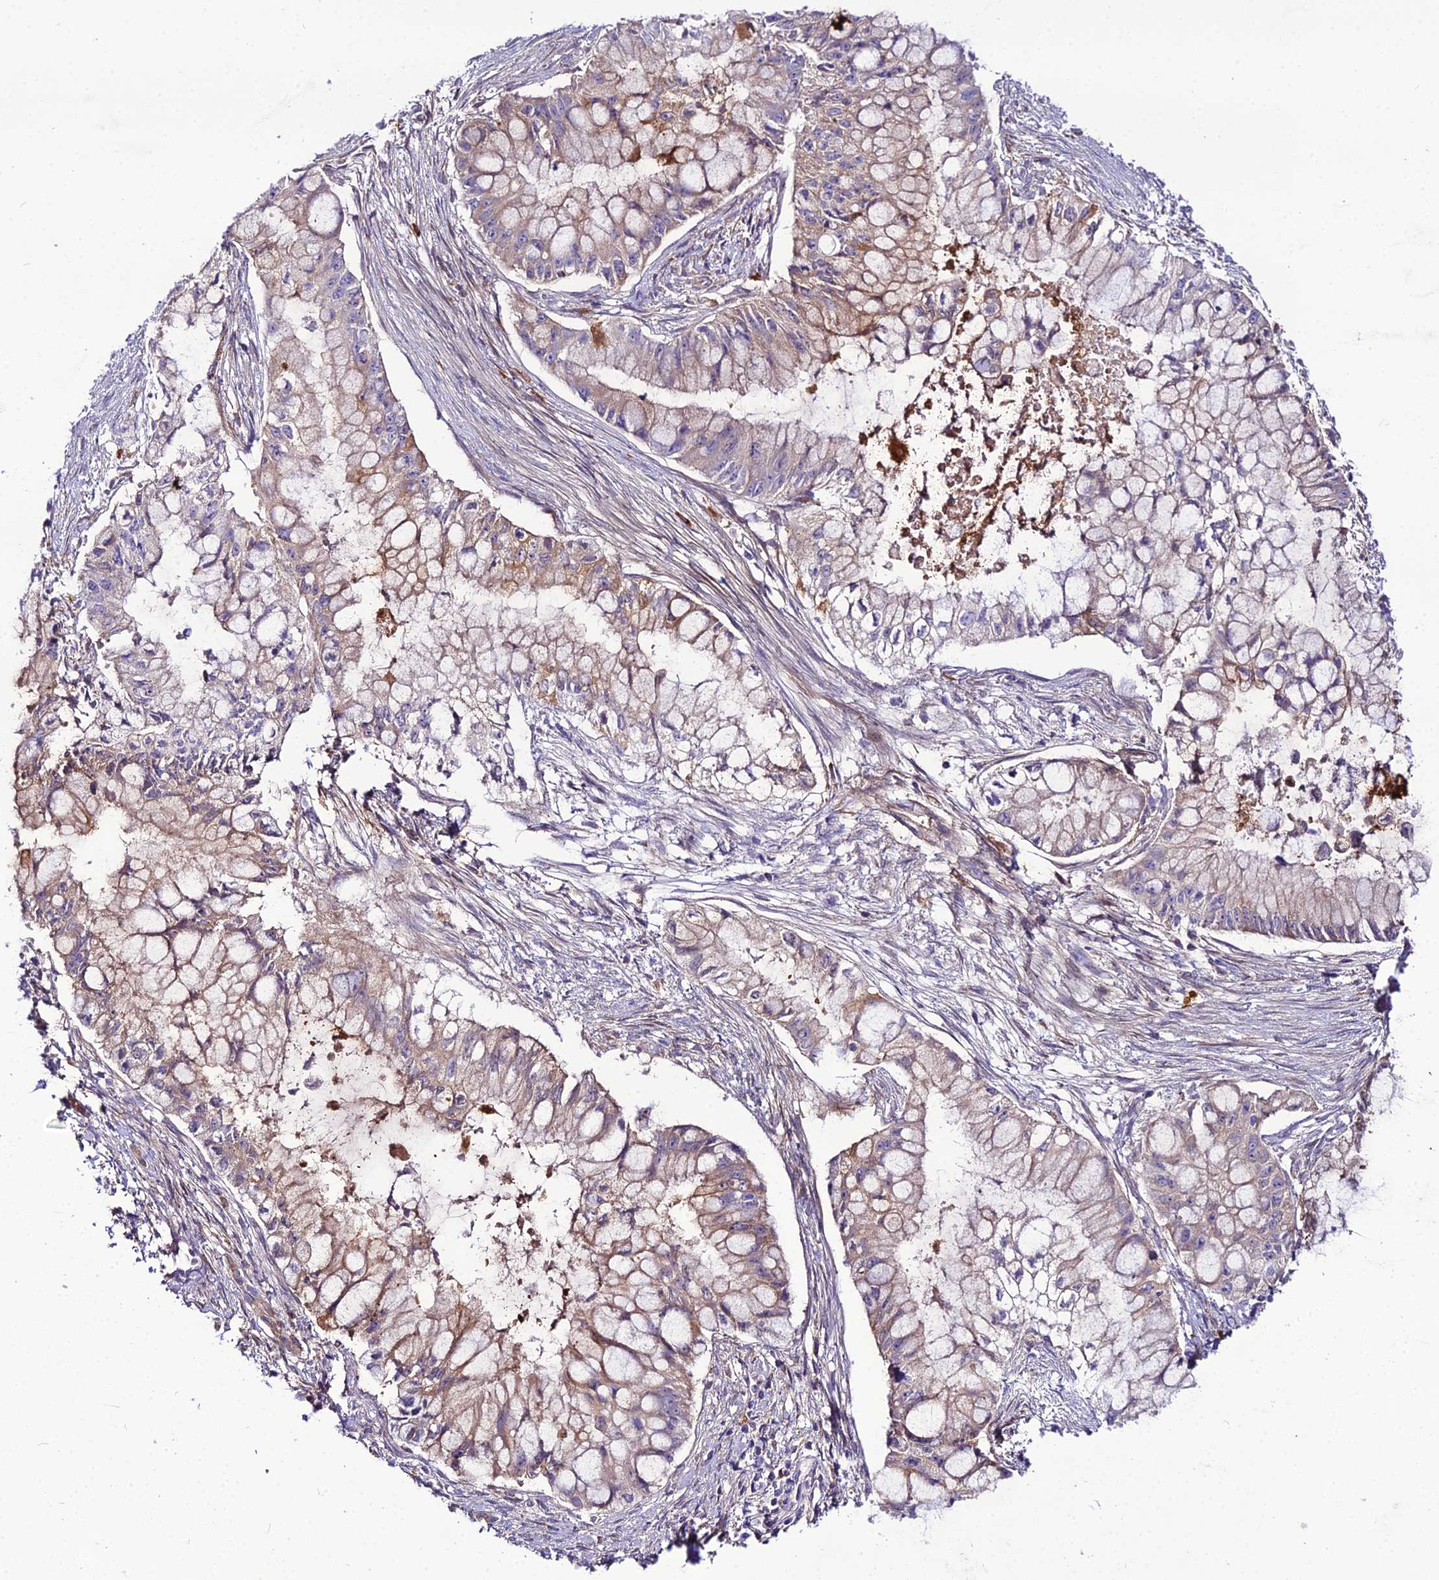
{"staining": {"intensity": "weak", "quantity": "25%-75%", "location": "cytoplasmic/membranous"}, "tissue": "pancreatic cancer", "cell_type": "Tumor cells", "image_type": "cancer", "snomed": [{"axis": "morphology", "description": "Adenocarcinoma, NOS"}, {"axis": "topography", "description": "Pancreas"}], "caption": "IHC of human pancreatic adenocarcinoma demonstrates low levels of weak cytoplasmic/membranous positivity in about 25%-75% of tumor cells.", "gene": "MB21D2", "patient": {"sex": "male", "age": 48}}